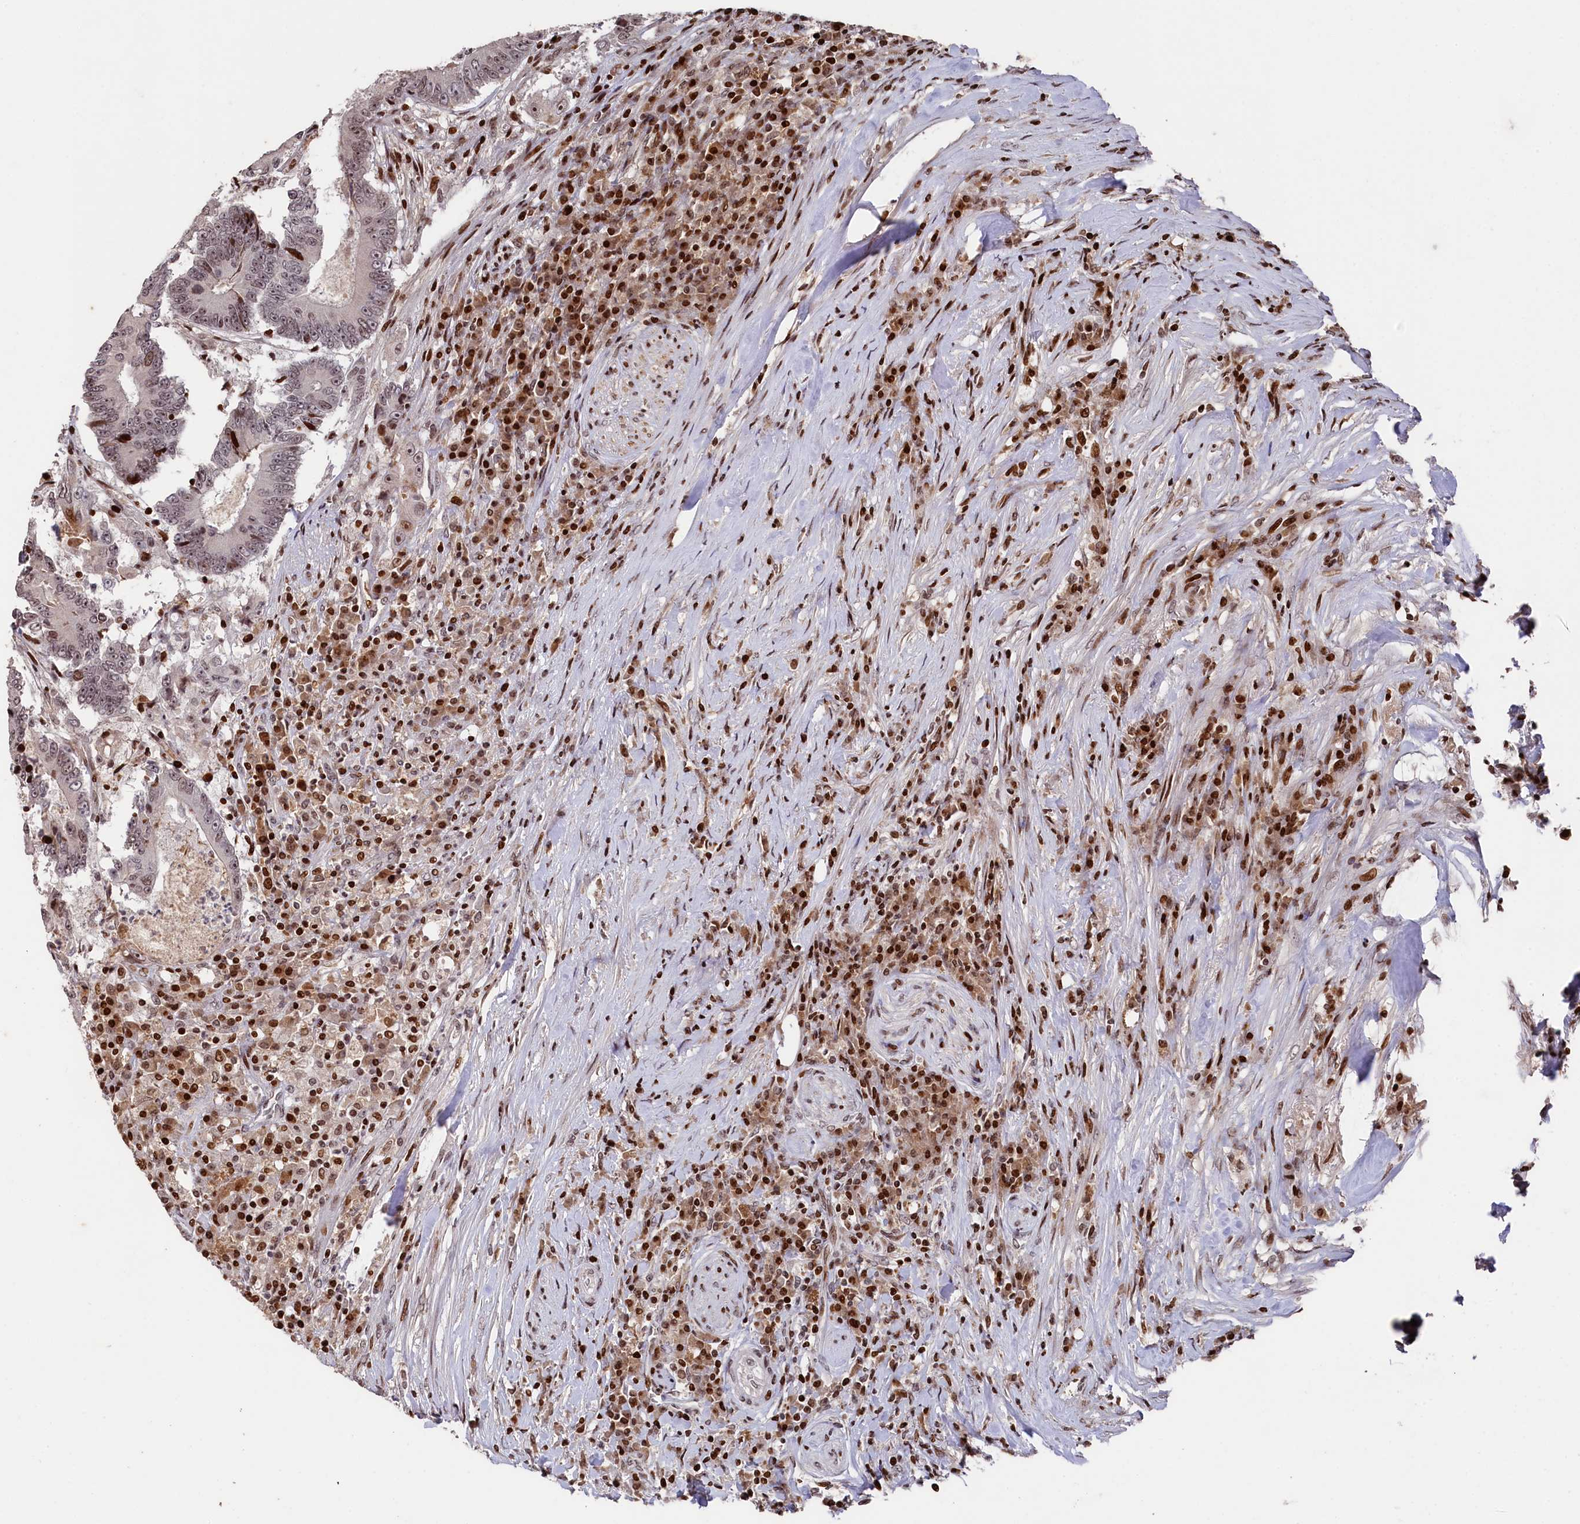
{"staining": {"intensity": "moderate", "quantity": "<25%", "location": "nuclear"}, "tissue": "colorectal cancer", "cell_type": "Tumor cells", "image_type": "cancer", "snomed": [{"axis": "morphology", "description": "Adenocarcinoma, NOS"}, {"axis": "topography", "description": "Colon"}], "caption": "The immunohistochemical stain labels moderate nuclear positivity in tumor cells of adenocarcinoma (colorectal) tissue.", "gene": "MCF2L2", "patient": {"sex": "male", "age": 83}}